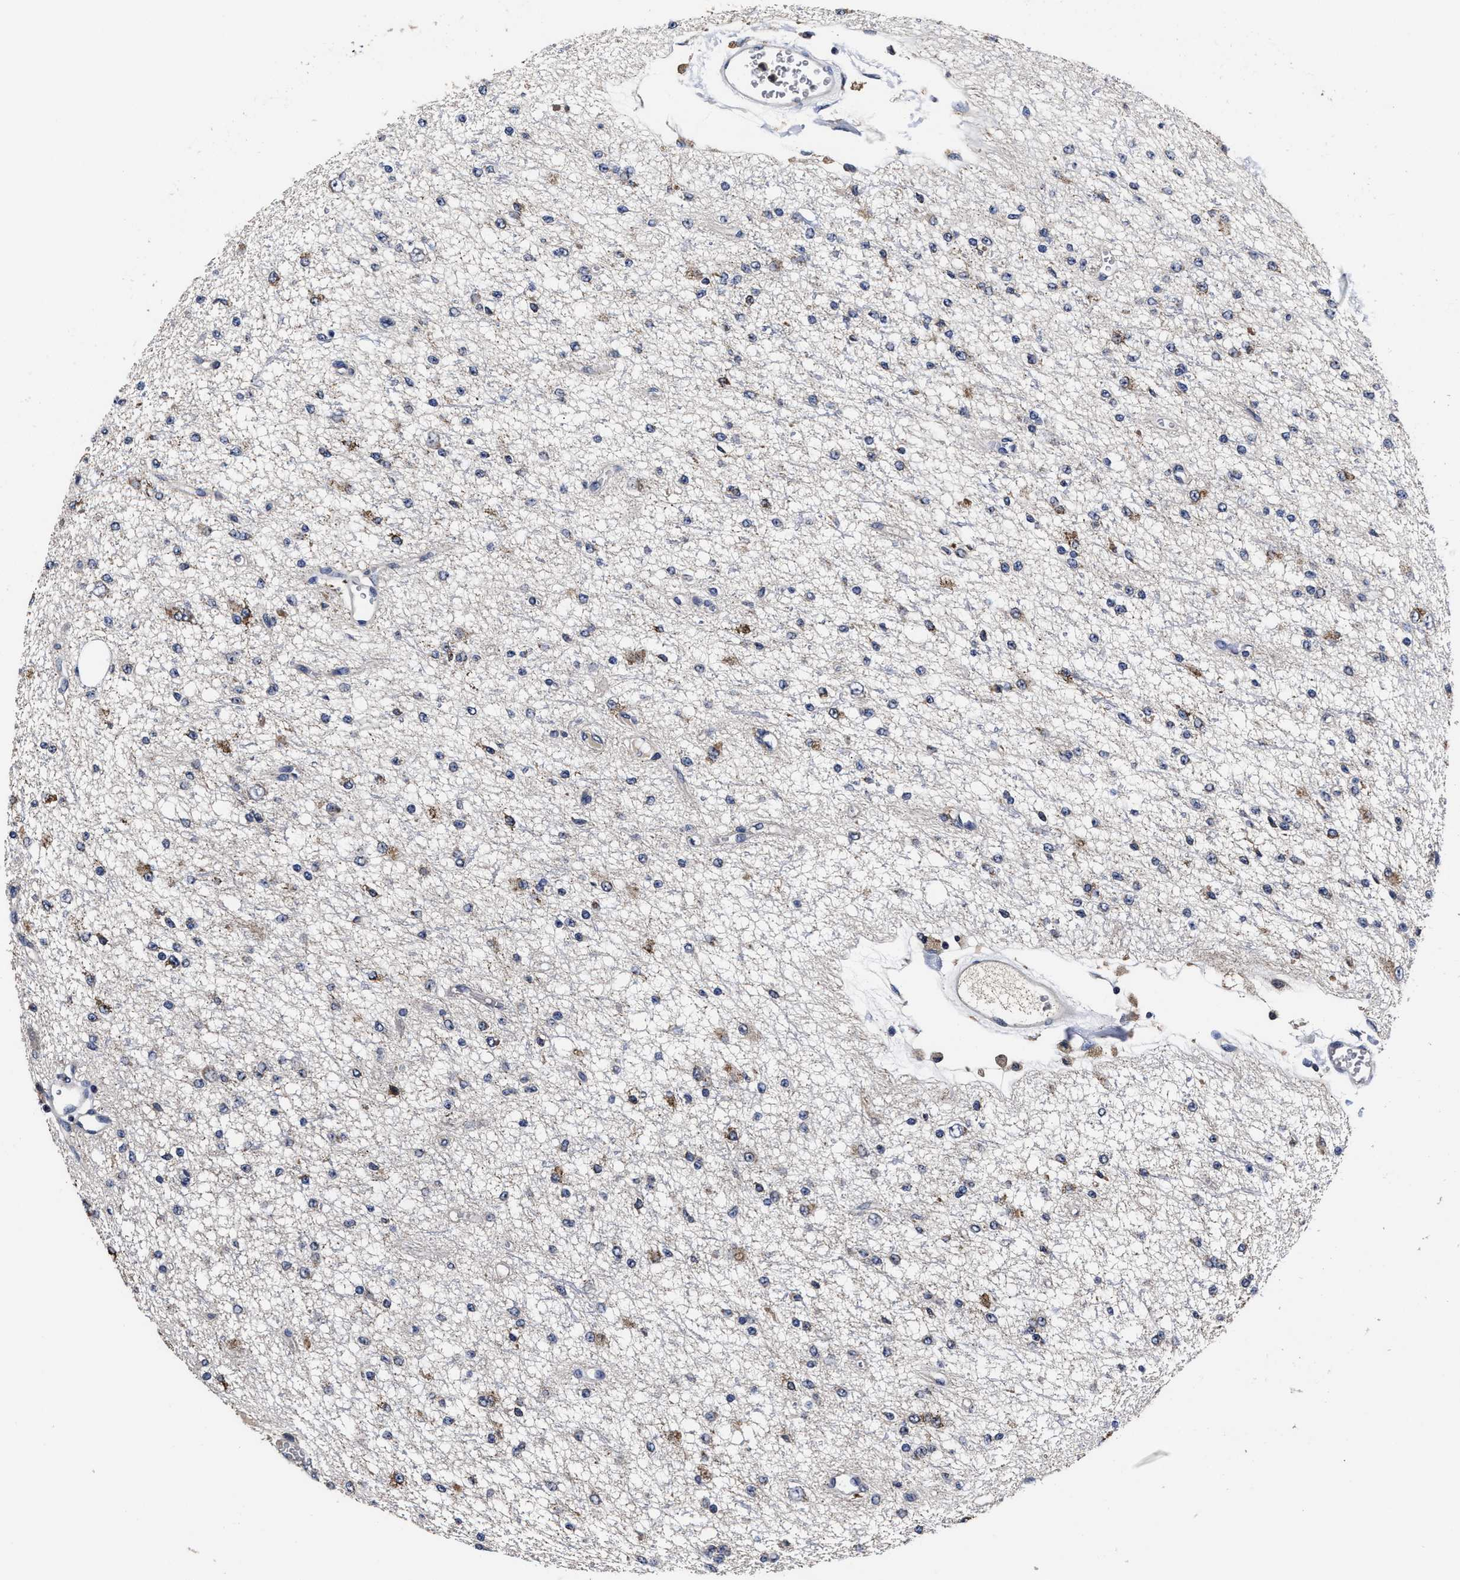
{"staining": {"intensity": "moderate", "quantity": "<25%", "location": "cytoplasmic/membranous"}, "tissue": "glioma", "cell_type": "Tumor cells", "image_type": "cancer", "snomed": [{"axis": "morphology", "description": "Glioma, malignant, Low grade"}, {"axis": "topography", "description": "Brain"}], "caption": "A high-resolution histopathology image shows immunohistochemistry (IHC) staining of malignant glioma (low-grade), which demonstrates moderate cytoplasmic/membranous expression in approximately <25% of tumor cells. Immunohistochemistry stains the protein of interest in brown and the nuclei are stained blue.", "gene": "SOCS5", "patient": {"sex": "male", "age": 38}}